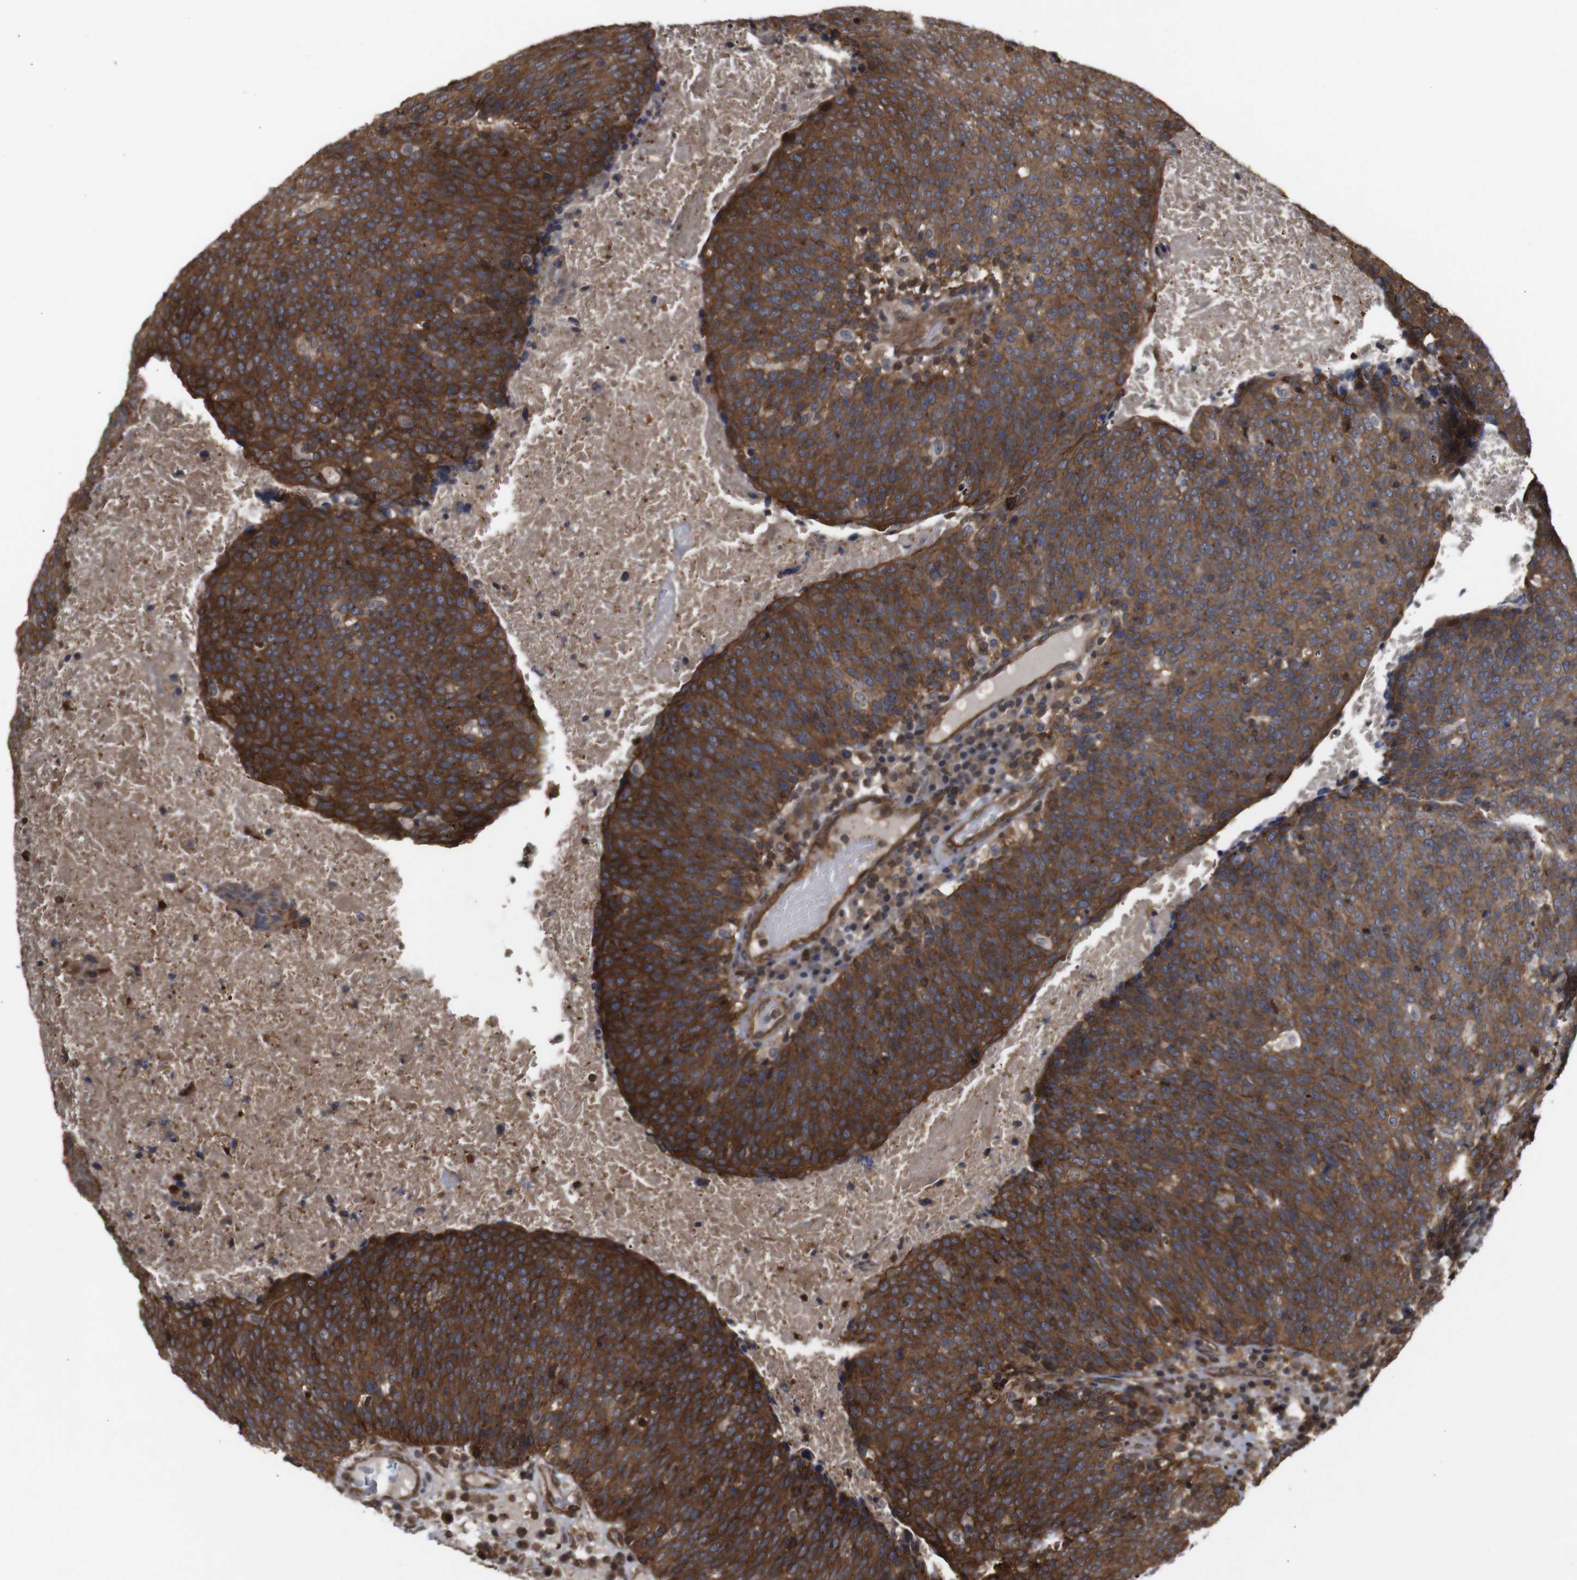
{"staining": {"intensity": "strong", "quantity": ">75%", "location": "cytoplasmic/membranous"}, "tissue": "head and neck cancer", "cell_type": "Tumor cells", "image_type": "cancer", "snomed": [{"axis": "morphology", "description": "Squamous cell carcinoma, NOS"}, {"axis": "morphology", "description": "Squamous cell carcinoma, metastatic, NOS"}, {"axis": "topography", "description": "Lymph node"}, {"axis": "topography", "description": "Head-Neck"}], "caption": "Immunohistochemical staining of human head and neck cancer demonstrates high levels of strong cytoplasmic/membranous positivity in approximately >75% of tumor cells.", "gene": "NANOS1", "patient": {"sex": "male", "age": 62}}